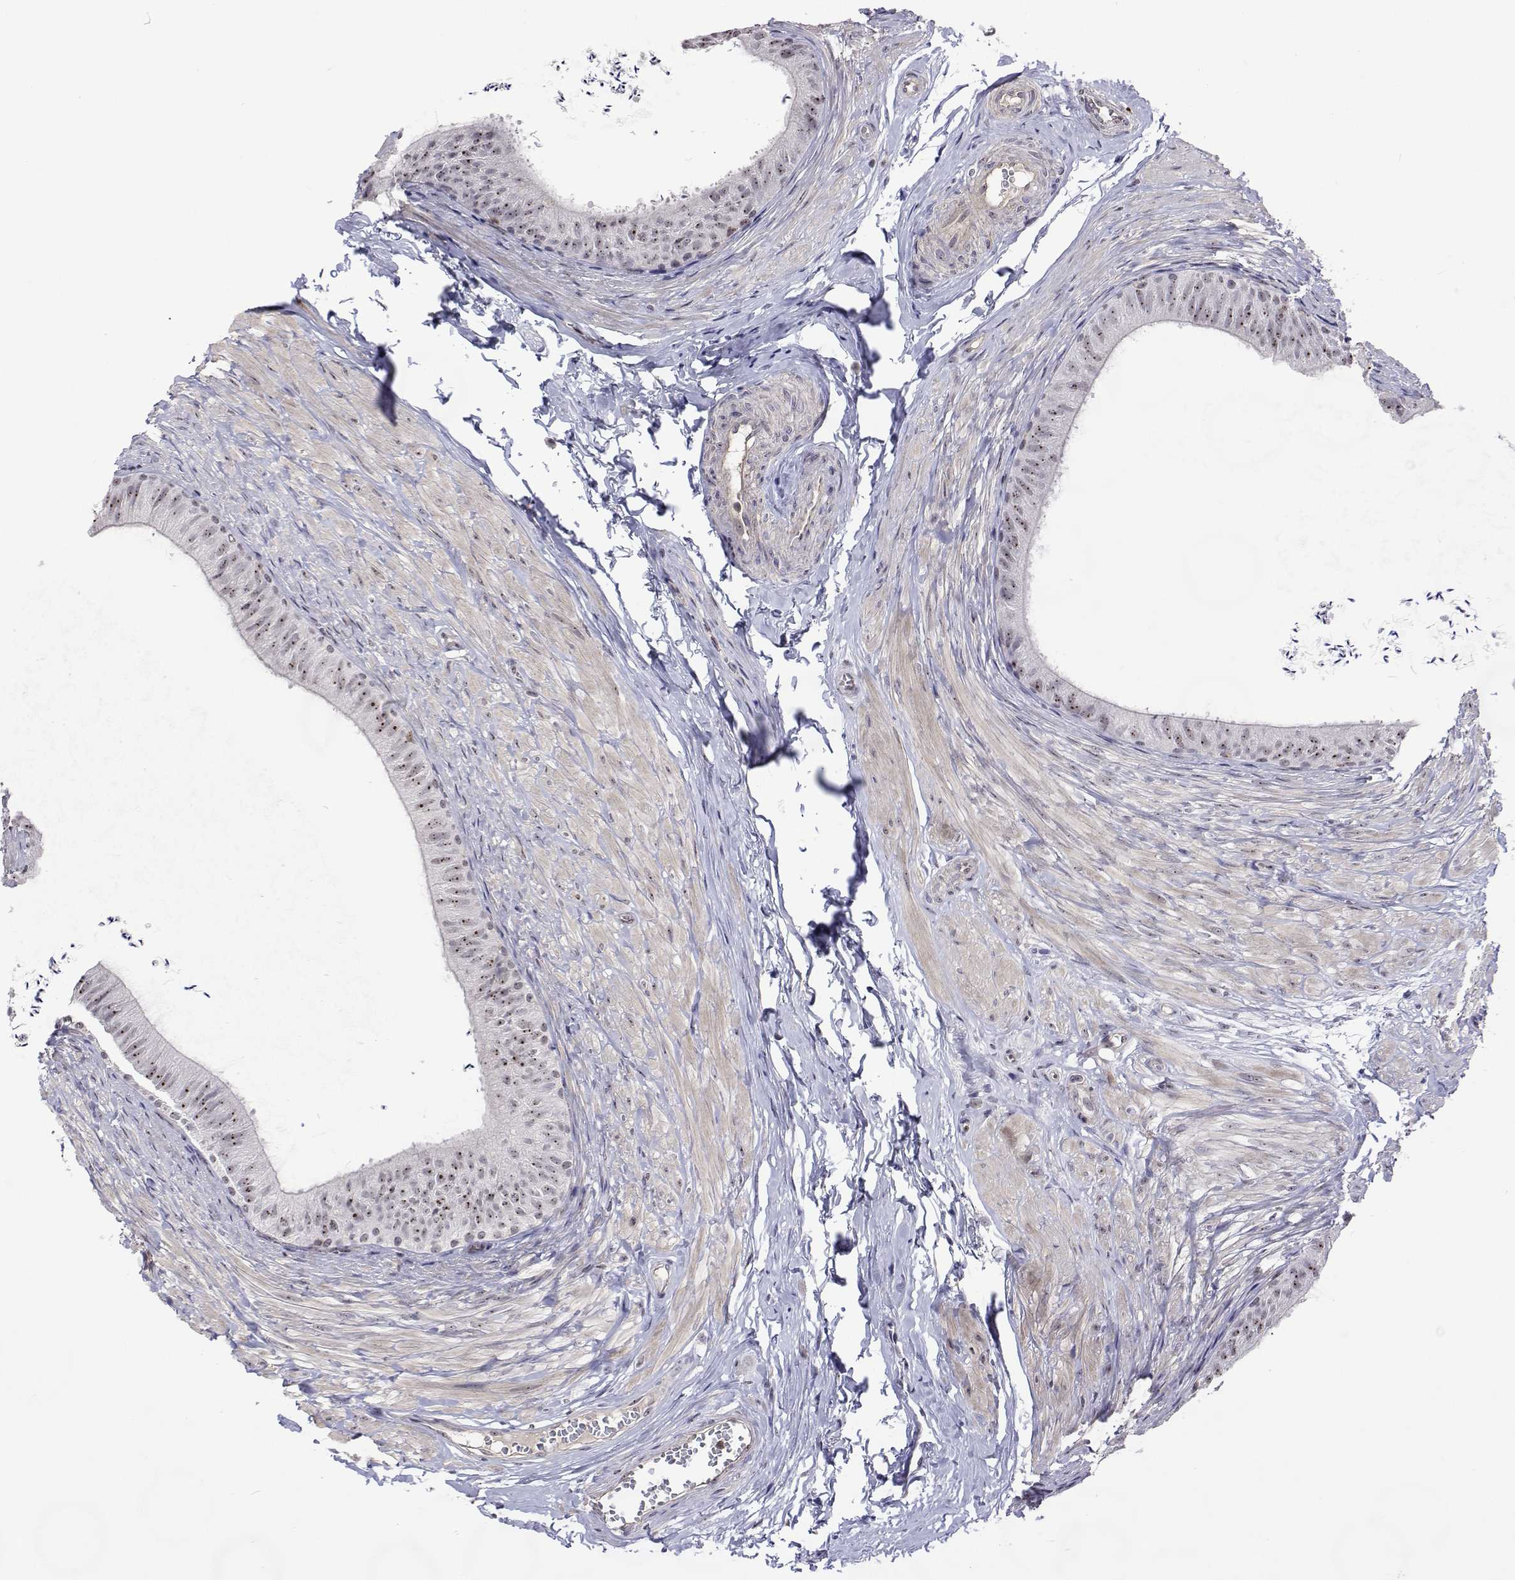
{"staining": {"intensity": "moderate", "quantity": "25%-75%", "location": "nuclear"}, "tissue": "epididymis", "cell_type": "Glandular cells", "image_type": "normal", "snomed": [{"axis": "morphology", "description": "Normal tissue, NOS"}, {"axis": "topography", "description": "Epididymis, spermatic cord, NOS"}, {"axis": "topography", "description": "Epididymis"}, {"axis": "topography", "description": "Peripheral nerve tissue"}], "caption": "Immunohistochemical staining of normal human epididymis reveals moderate nuclear protein expression in approximately 25%-75% of glandular cells. (DAB IHC, brown staining for protein, blue staining for nuclei).", "gene": "NHP2", "patient": {"sex": "male", "age": 29}}